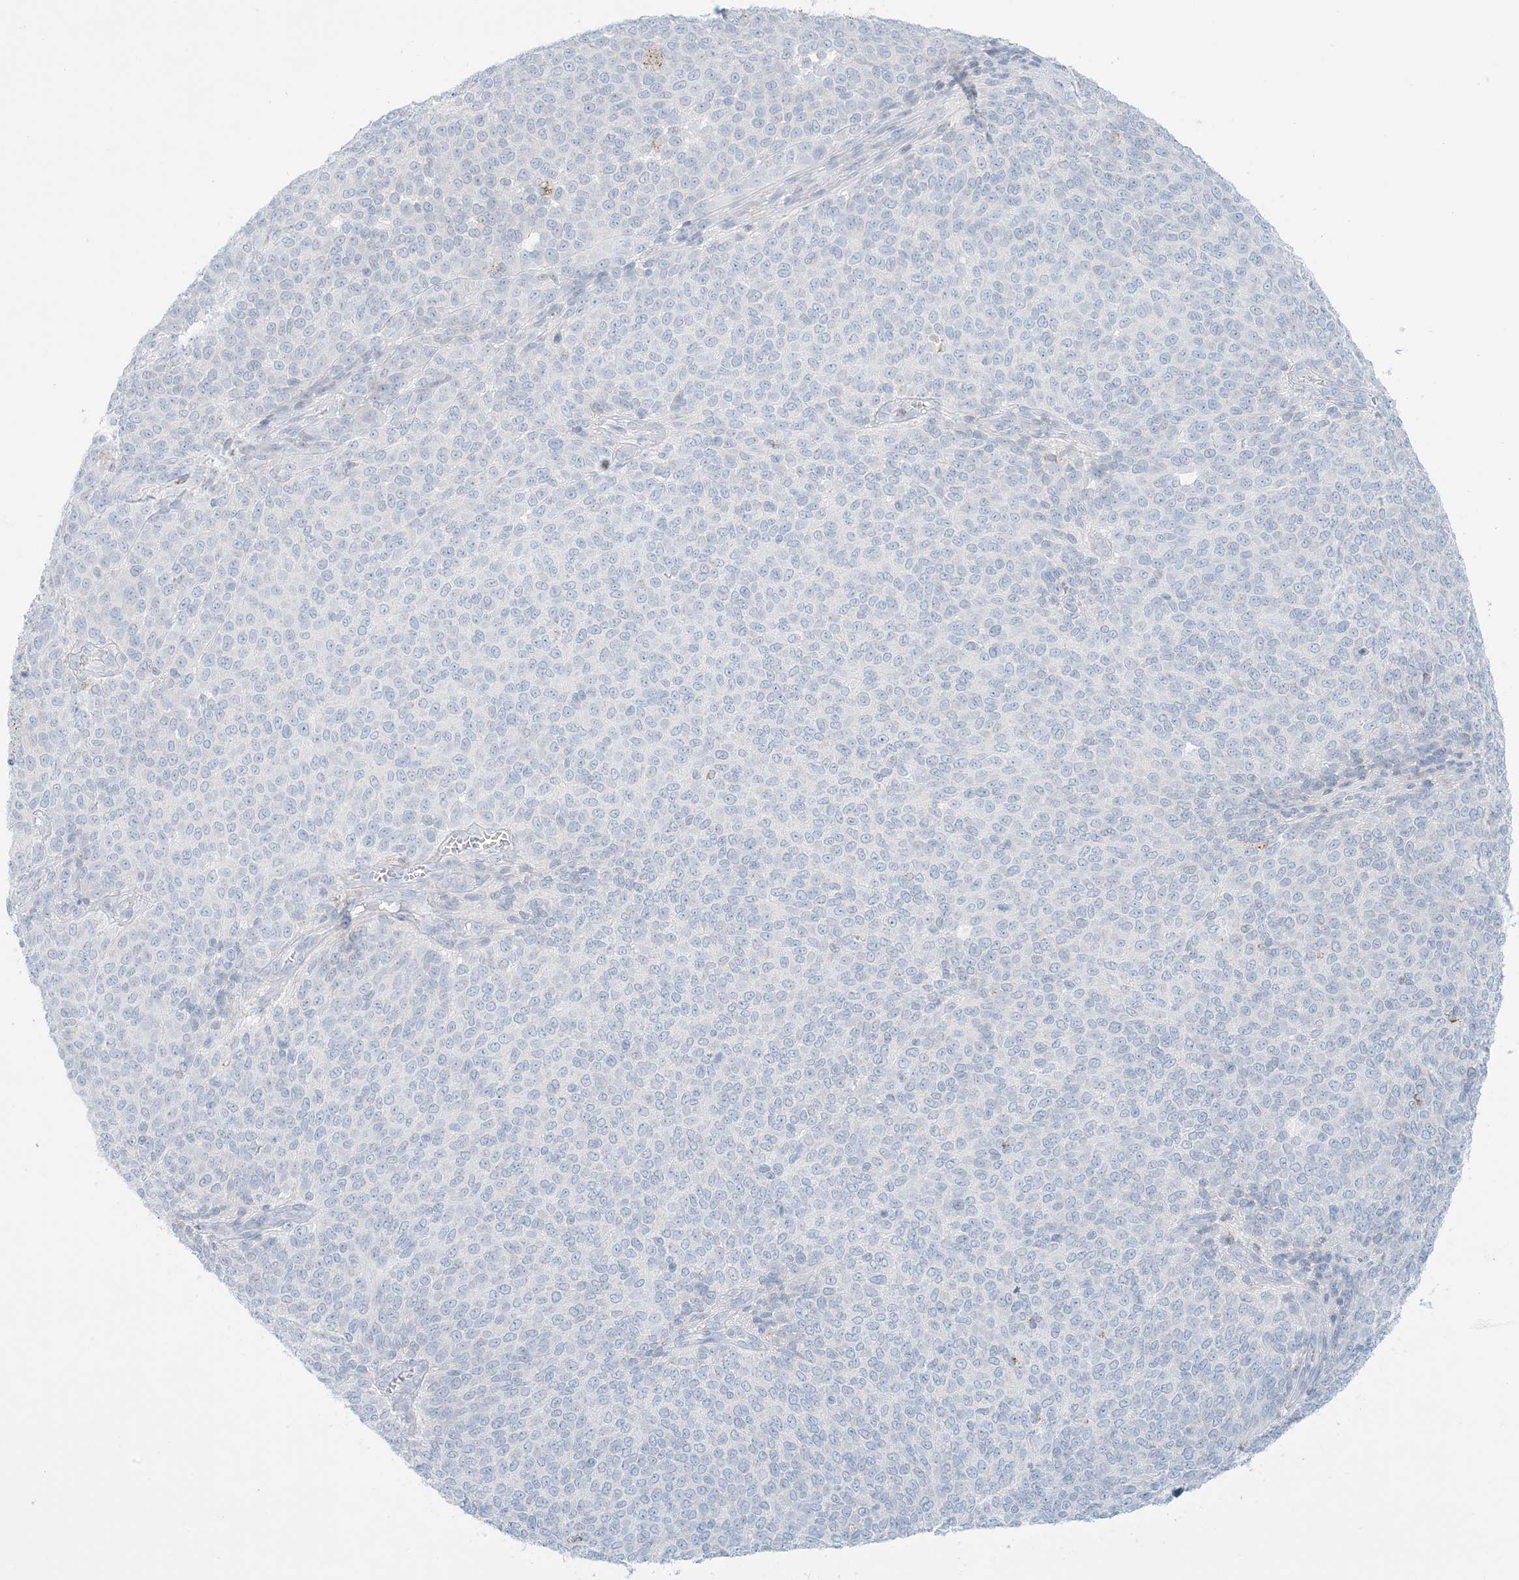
{"staining": {"intensity": "negative", "quantity": "none", "location": "none"}, "tissue": "melanoma", "cell_type": "Tumor cells", "image_type": "cancer", "snomed": [{"axis": "morphology", "description": "Malignant melanoma, NOS"}, {"axis": "topography", "description": "Skin"}], "caption": "A high-resolution micrograph shows immunohistochemistry staining of melanoma, which displays no significant positivity in tumor cells. The staining was performed using DAB to visualize the protein expression in brown, while the nuclei were stained in blue with hematoxylin (Magnification: 20x).", "gene": "ZDHHC4", "patient": {"sex": "male", "age": 49}}